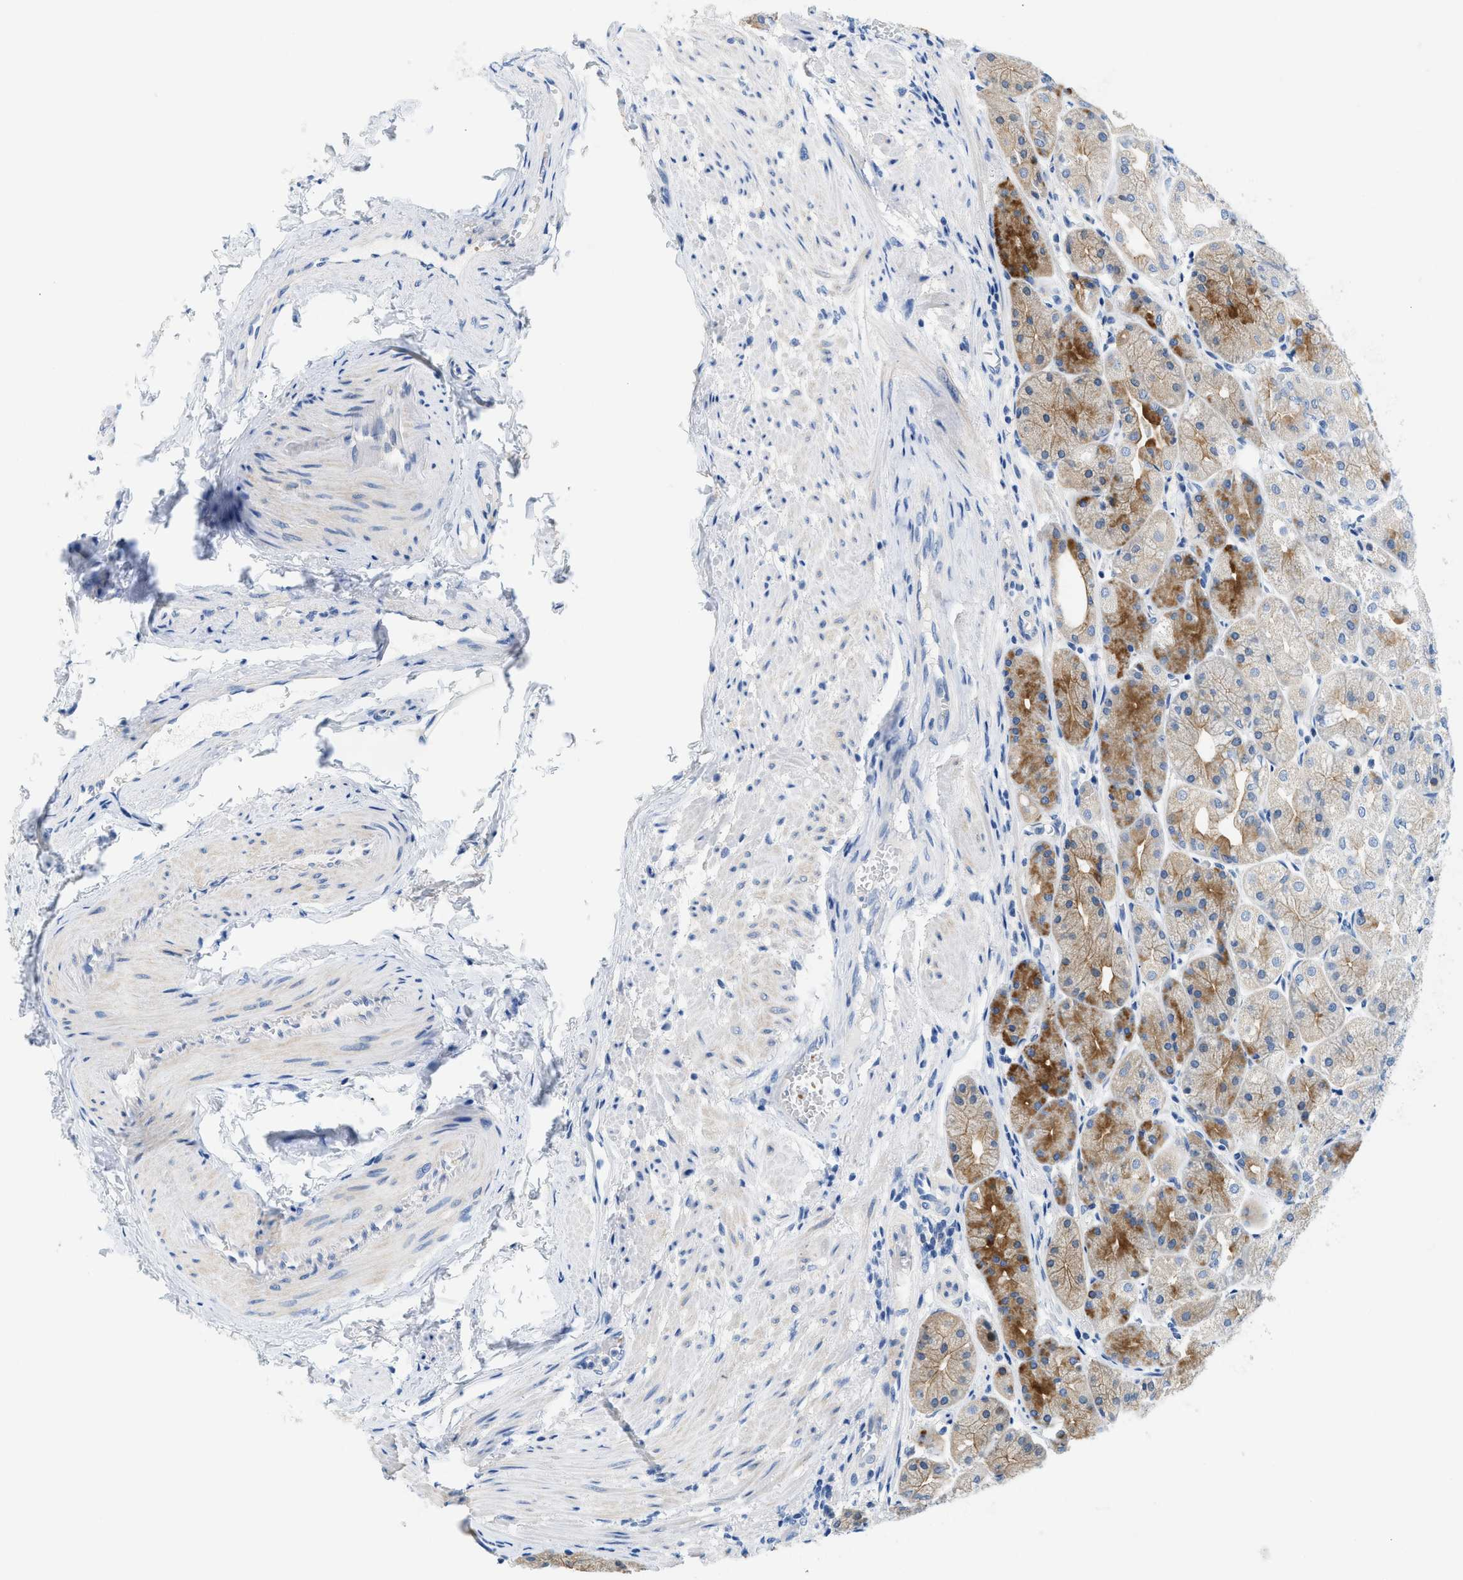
{"staining": {"intensity": "moderate", "quantity": "25%-75%", "location": "cytoplasmic/membranous"}, "tissue": "stomach", "cell_type": "Glandular cells", "image_type": "normal", "snomed": [{"axis": "morphology", "description": "Normal tissue, NOS"}, {"axis": "topography", "description": "Stomach, upper"}], "caption": "Protein expression analysis of unremarkable stomach reveals moderate cytoplasmic/membranous staining in about 25%-75% of glandular cells.", "gene": "BPGM", "patient": {"sex": "male", "age": 72}}